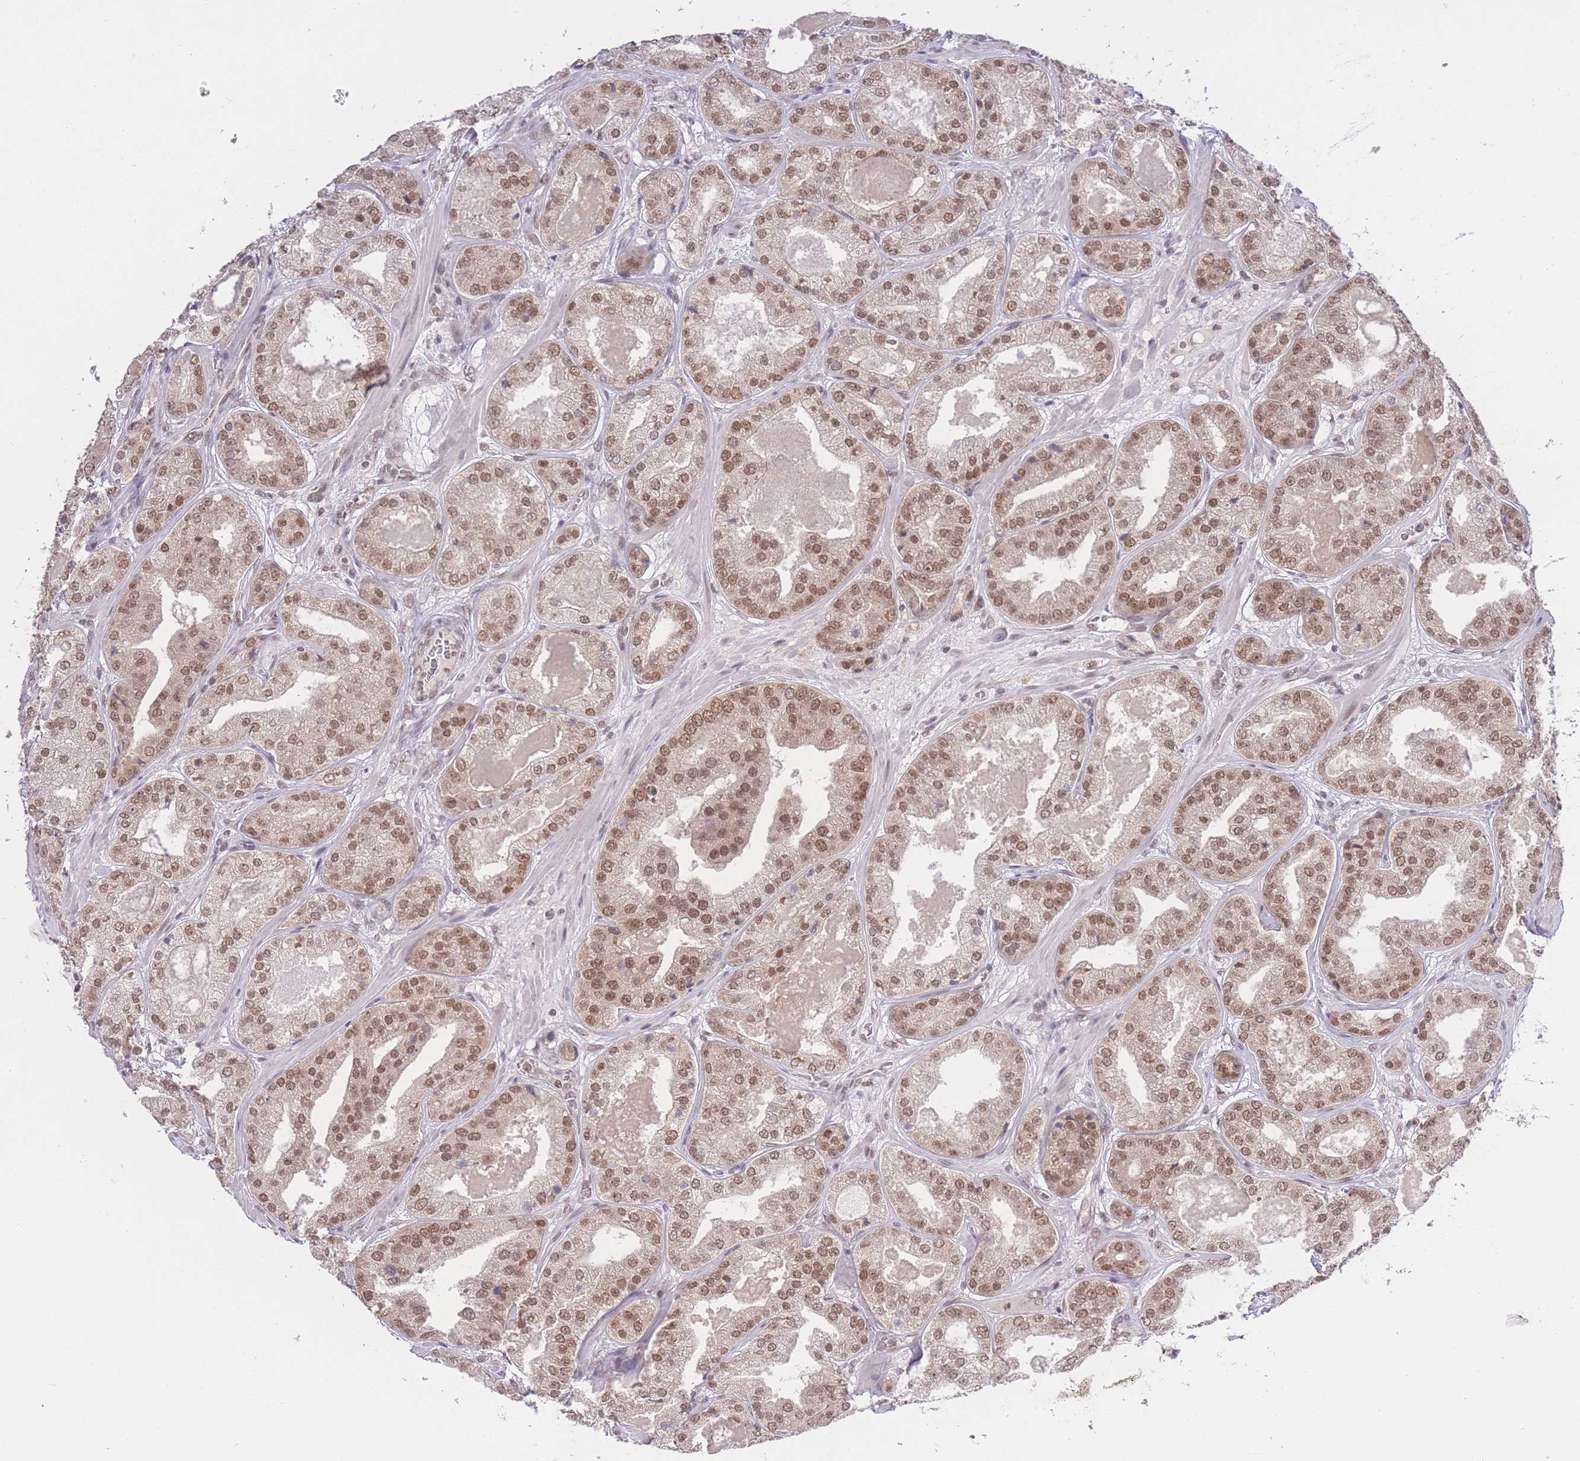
{"staining": {"intensity": "moderate", "quantity": ">75%", "location": "nuclear"}, "tissue": "prostate cancer", "cell_type": "Tumor cells", "image_type": "cancer", "snomed": [{"axis": "morphology", "description": "Adenocarcinoma, High grade"}, {"axis": "topography", "description": "Prostate"}], "caption": "This image displays IHC staining of prostate cancer (adenocarcinoma (high-grade)), with medium moderate nuclear positivity in approximately >75% of tumor cells.", "gene": "TMED3", "patient": {"sex": "male", "age": 63}}